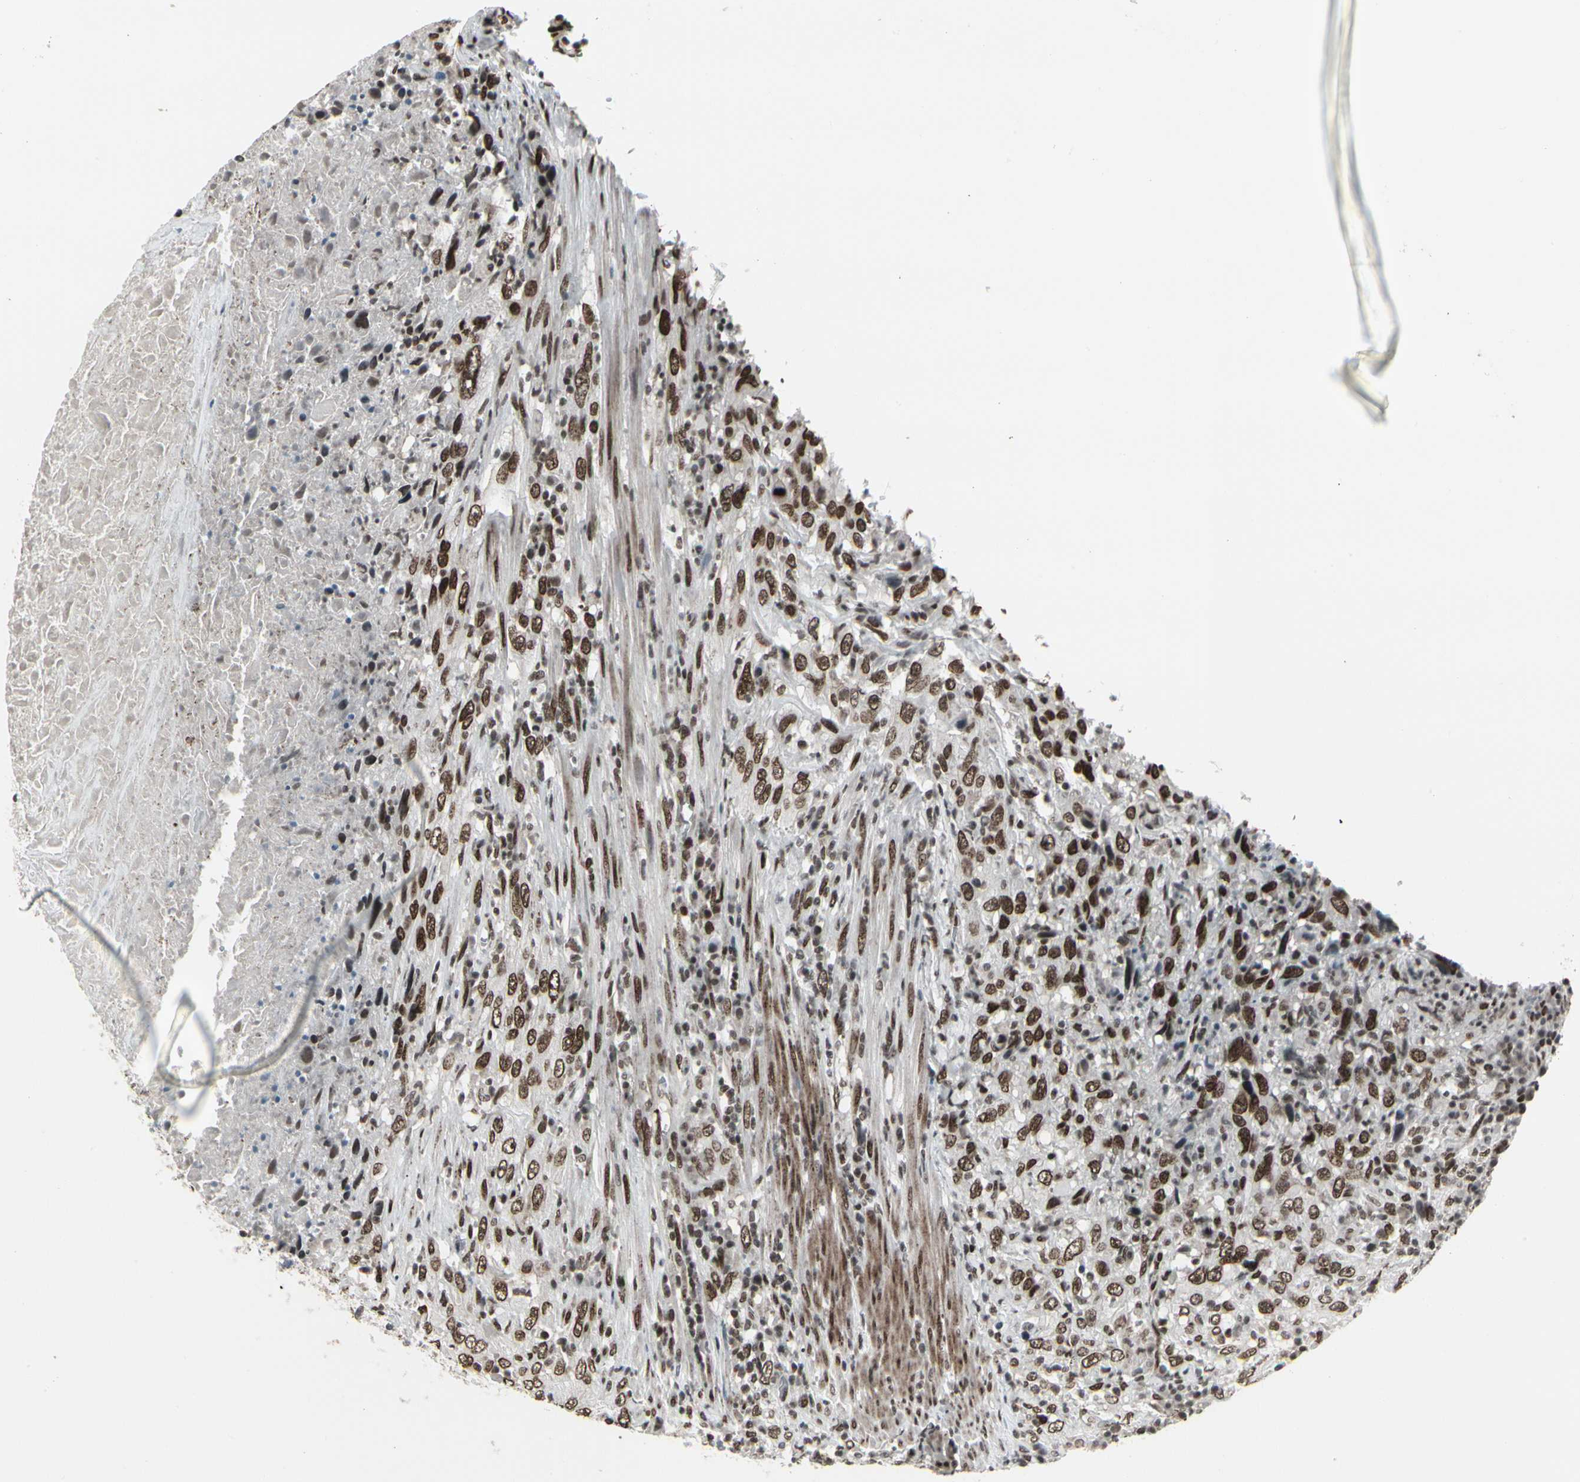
{"staining": {"intensity": "strong", "quantity": ">75%", "location": "nuclear"}, "tissue": "urothelial cancer", "cell_type": "Tumor cells", "image_type": "cancer", "snomed": [{"axis": "morphology", "description": "Urothelial carcinoma, High grade"}, {"axis": "topography", "description": "Urinary bladder"}], "caption": "Human urothelial cancer stained with a protein marker exhibits strong staining in tumor cells.", "gene": "HMG20A", "patient": {"sex": "male", "age": 61}}